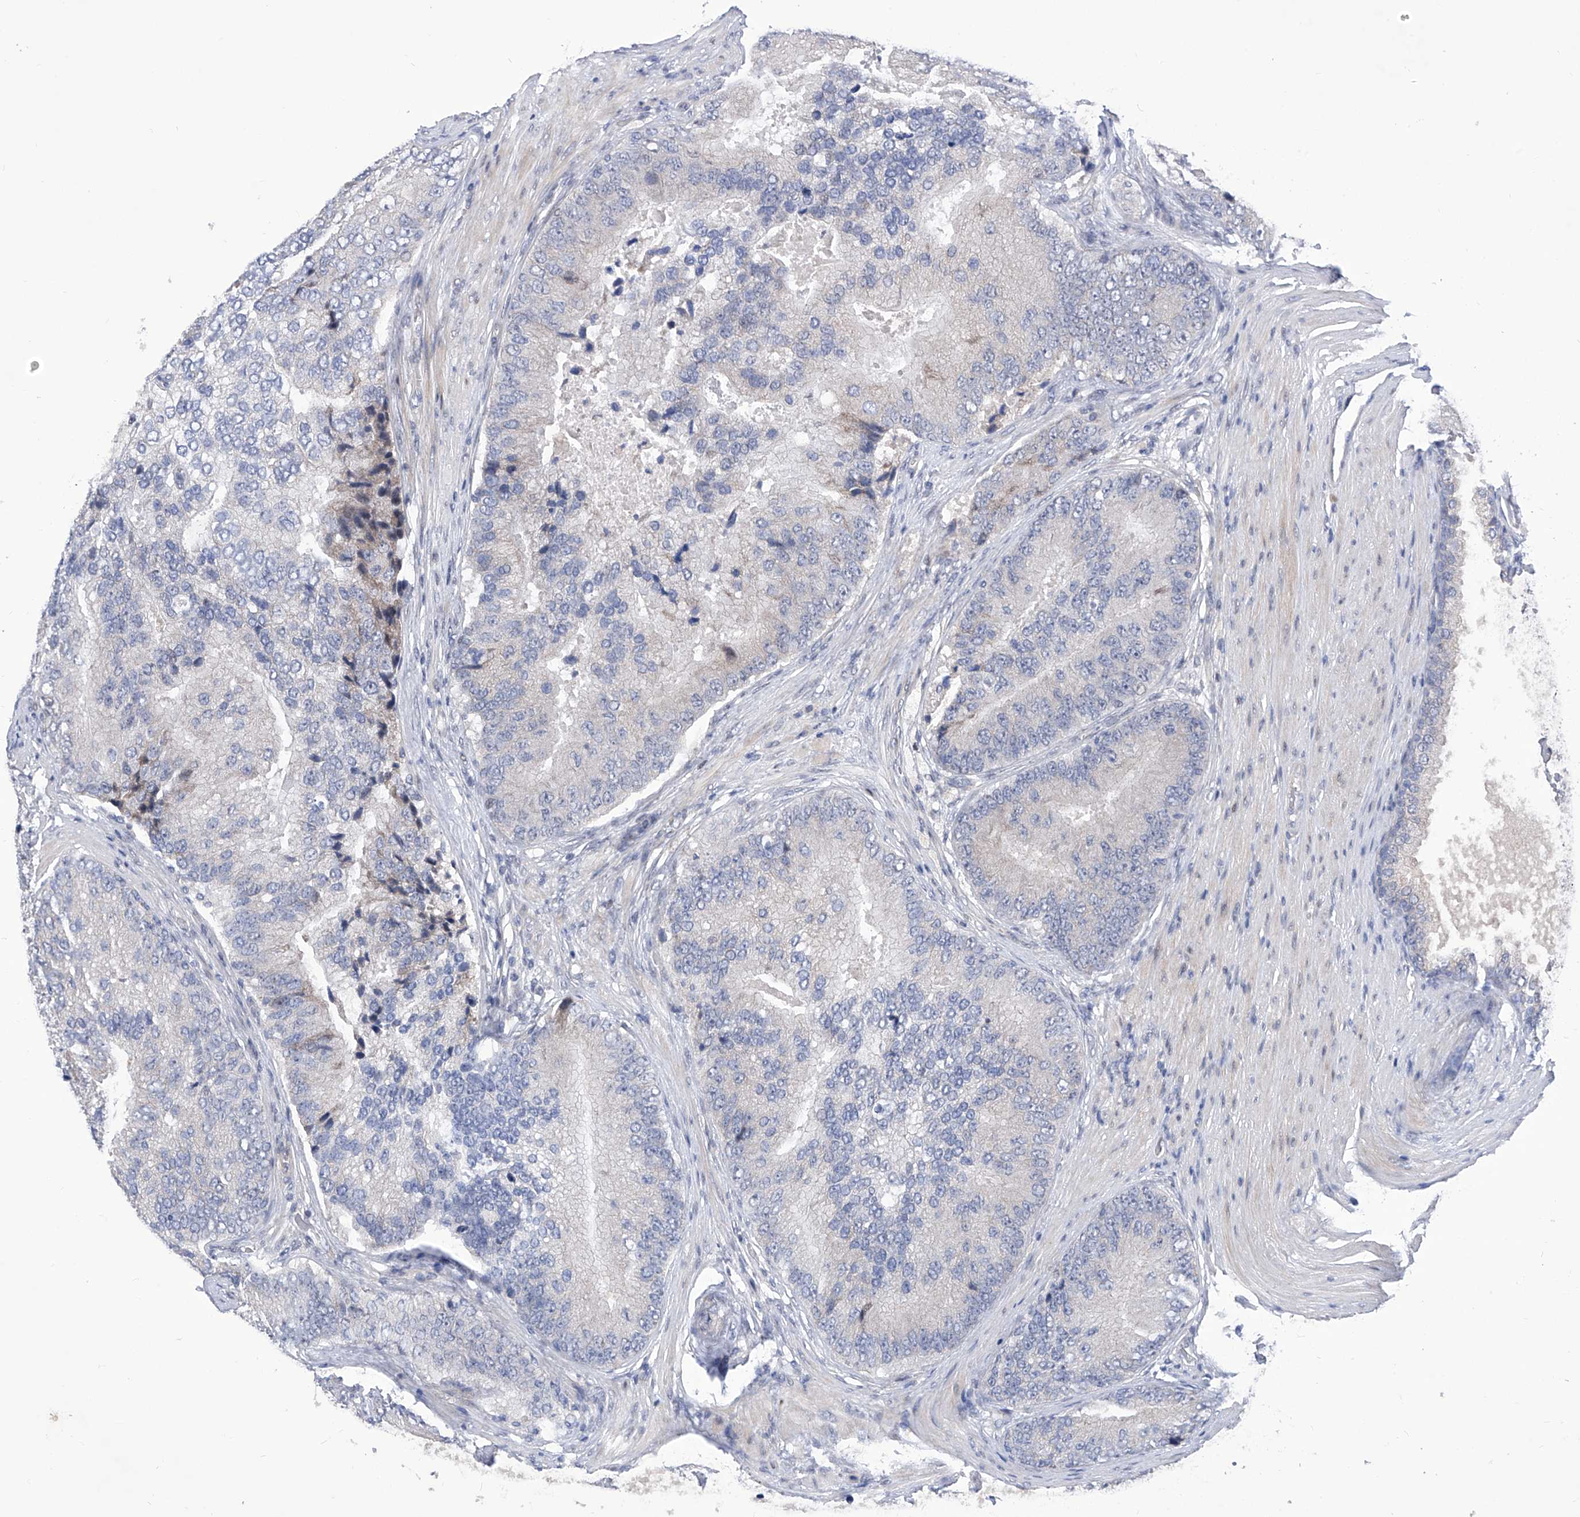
{"staining": {"intensity": "negative", "quantity": "none", "location": "none"}, "tissue": "prostate cancer", "cell_type": "Tumor cells", "image_type": "cancer", "snomed": [{"axis": "morphology", "description": "Adenocarcinoma, High grade"}, {"axis": "topography", "description": "Prostate"}], "caption": "A micrograph of human prostate adenocarcinoma (high-grade) is negative for staining in tumor cells.", "gene": "NUFIP1", "patient": {"sex": "male", "age": 70}}